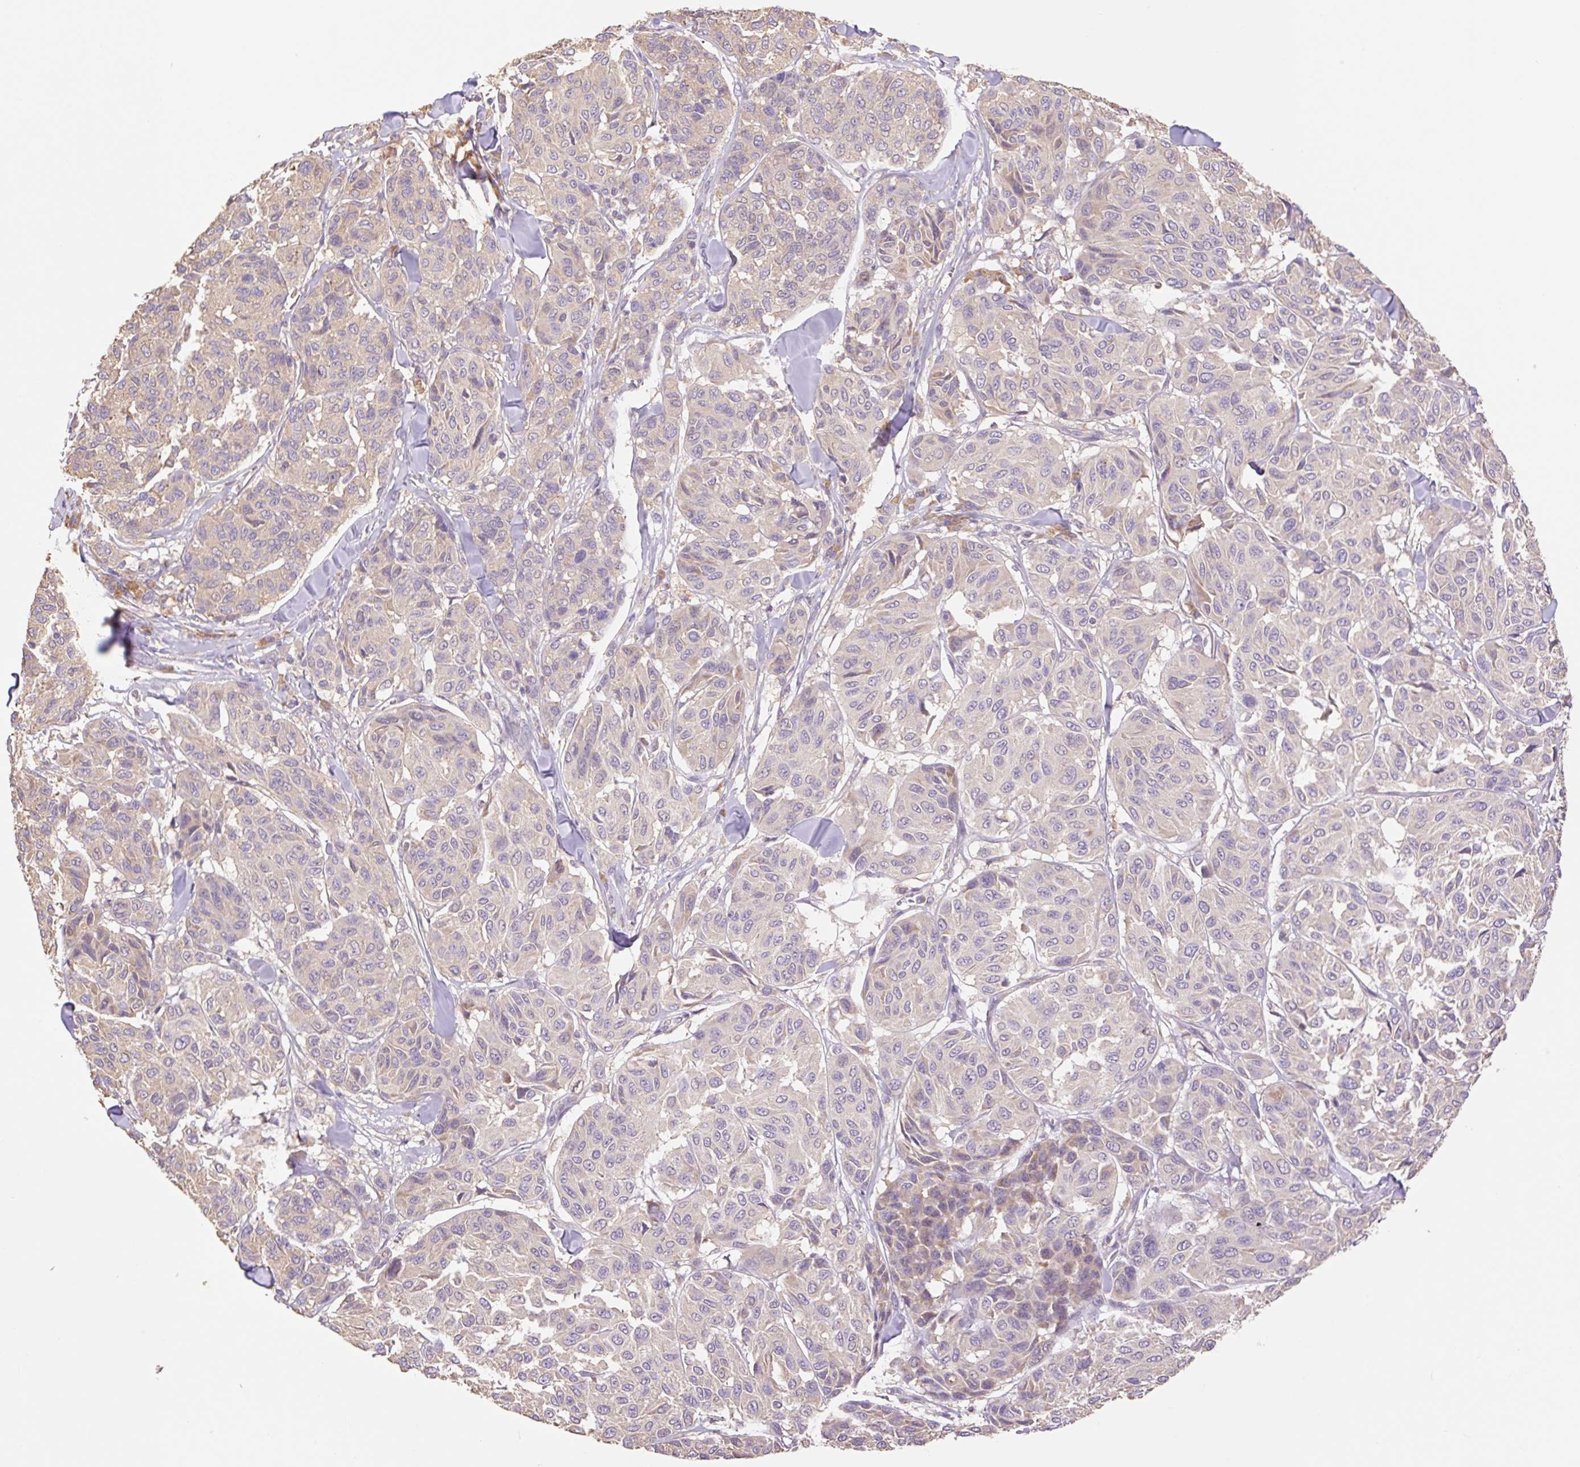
{"staining": {"intensity": "negative", "quantity": "none", "location": "none"}, "tissue": "melanoma", "cell_type": "Tumor cells", "image_type": "cancer", "snomed": [{"axis": "morphology", "description": "Malignant melanoma, NOS"}, {"axis": "topography", "description": "Skin"}], "caption": "Immunohistochemical staining of human melanoma displays no significant staining in tumor cells.", "gene": "DESI1", "patient": {"sex": "female", "age": 66}}